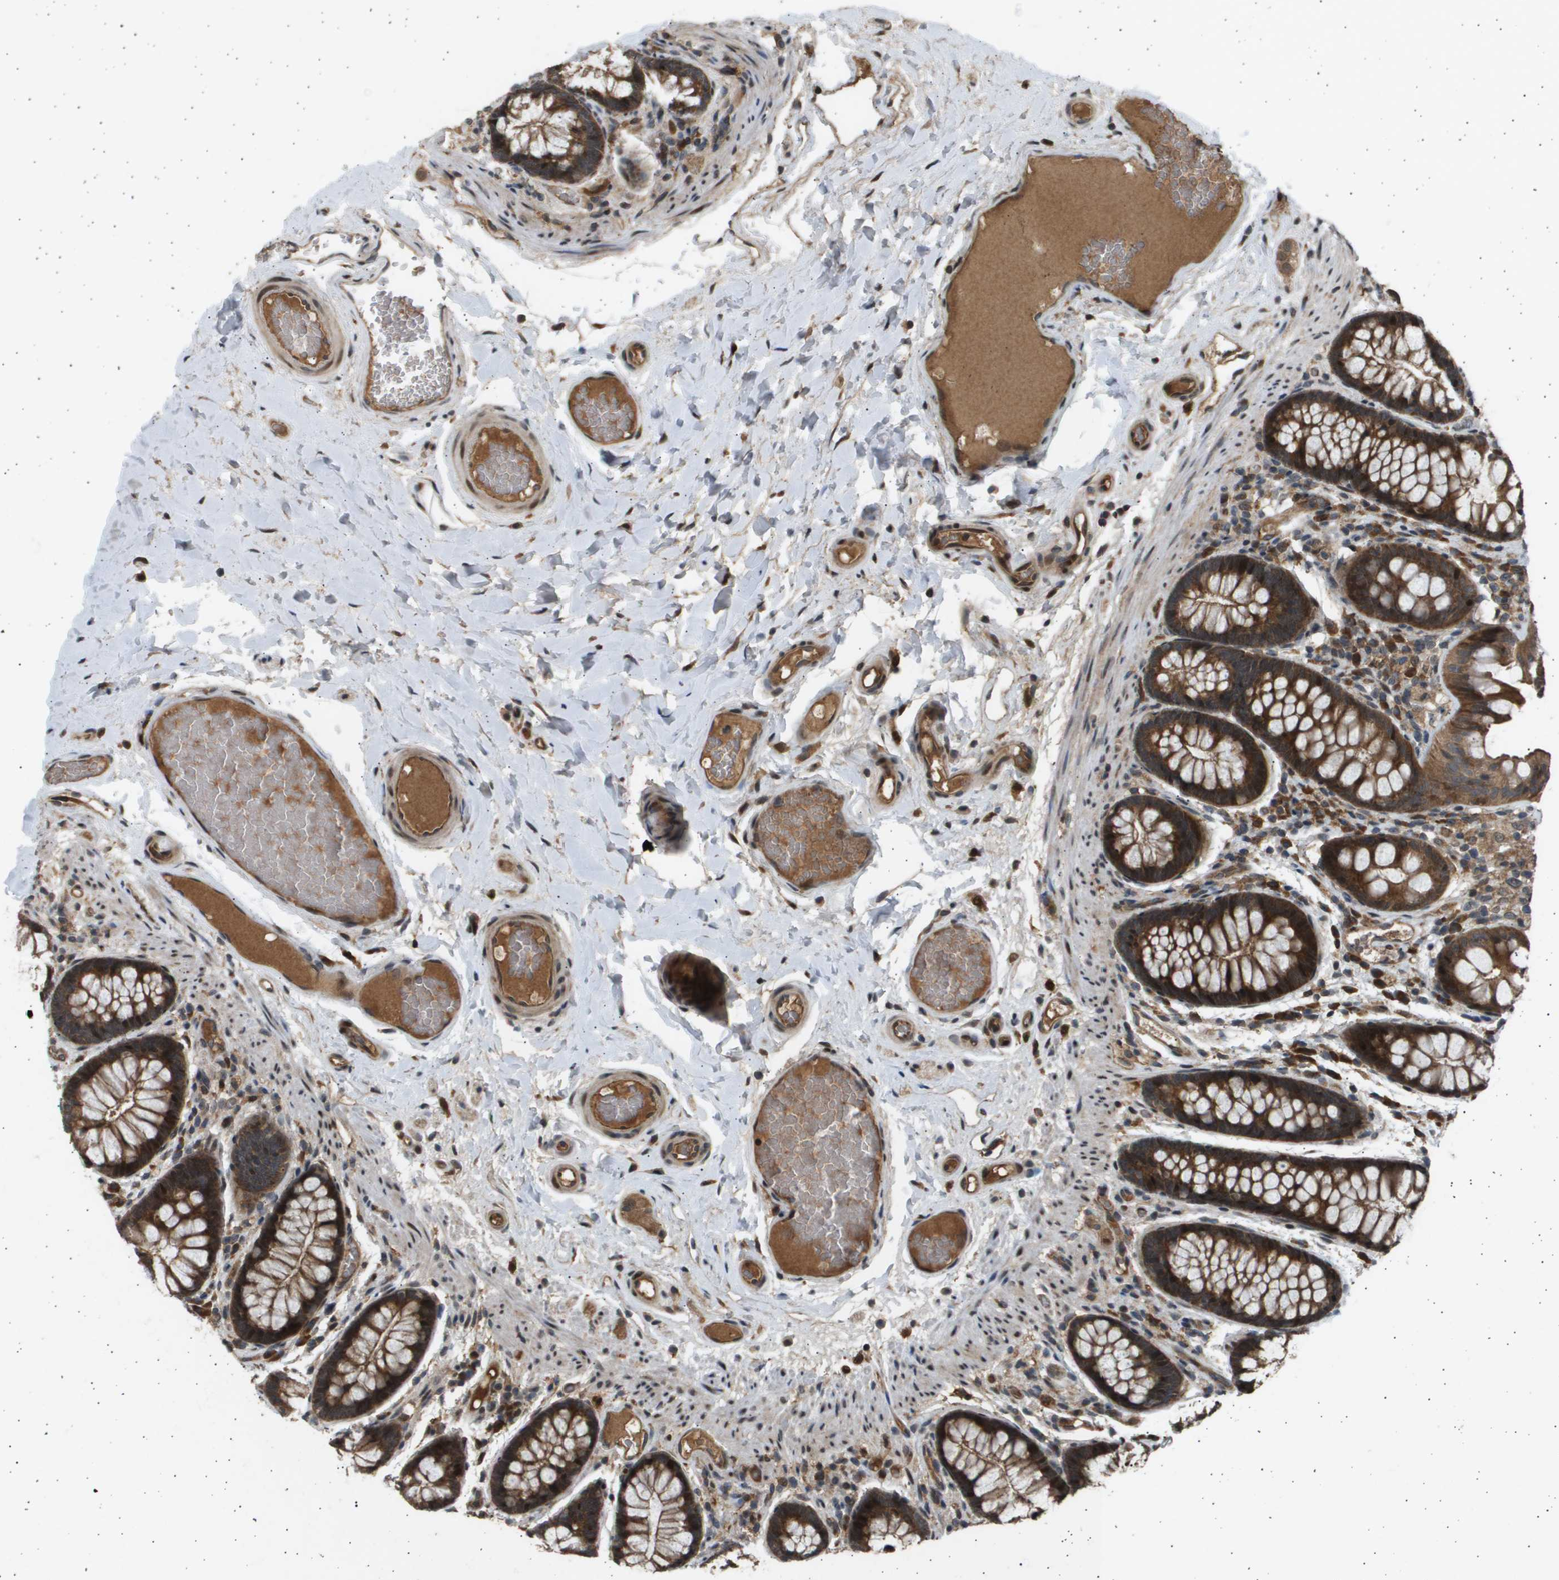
{"staining": {"intensity": "moderate", "quantity": ">75%", "location": "cytoplasmic/membranous"}, "tissue": "colon", "cell_type": "Endothelial cells", "image_type": "normal", "snomed": [{"axis": "morphology", "description": "Normal tissue, NOS"}, {"axis": "topography", "description": "Colon"}], "caption": "A high-resolution histopathology image shows immunohistochemistry (IHC) staining of normal colon, which reveals moderate cytoplasmic/membranous staining in about >75% of endothelial cells.", "gene": "TNRC6A", "patient": {"sex": "female", "age": 56}}